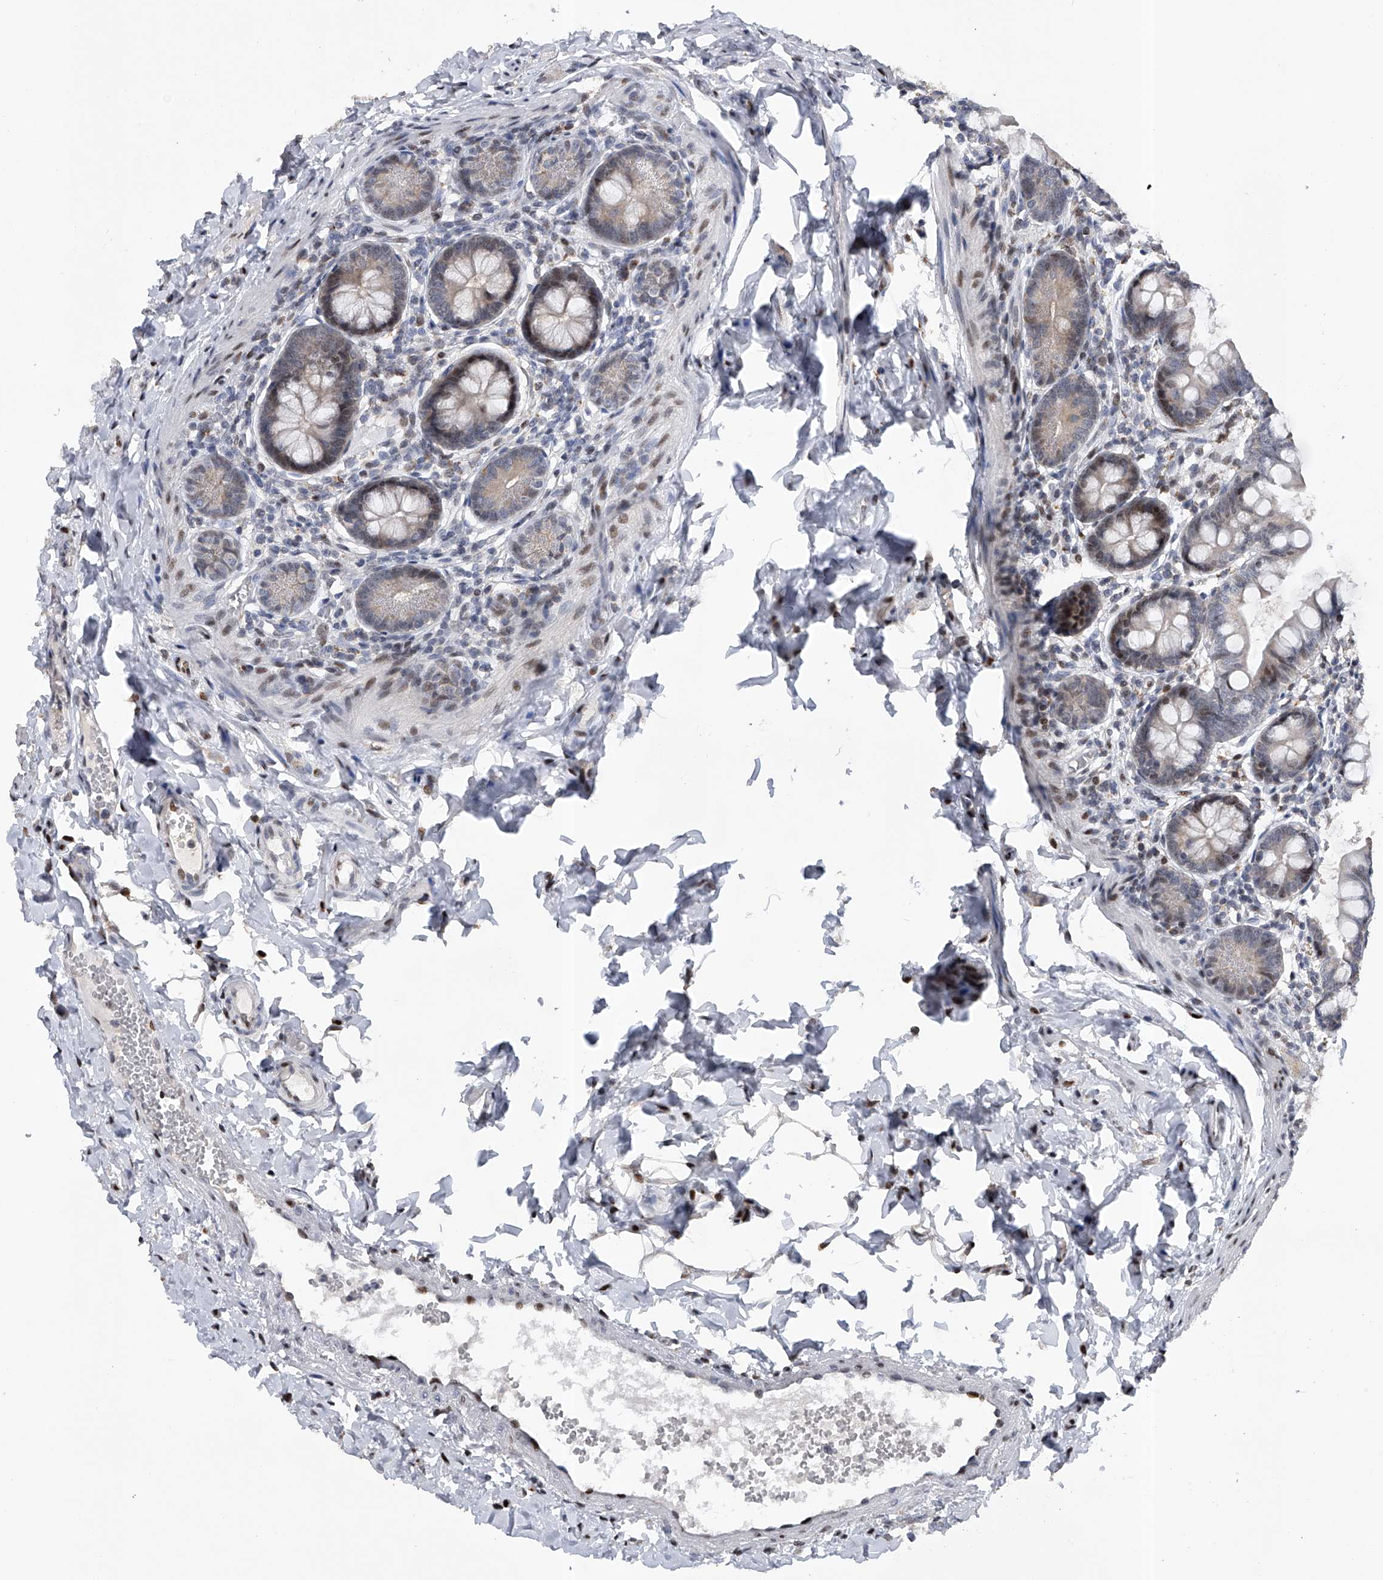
{"staining": {"intensity": "weak", "quantity": "25%-75%", "location": "nuclear"}, "tissue": "small intestine", "cell_type": "Glandular cells", "image_type": "normal", "snomed": [{"axis": "morphology", "description": "Normal tissue, NOS"}, {"axis": "topography", "description": "Small intestine"}], "caption": "A high-resolution histopathology image shows IHC staining of unremarkable small intestine, which reveals weak nuclear expression in approximately 25%-75% of glandular cells. (DAB = brown stain, brightfield microscopy at high magnification).", "gene": "RWDD2A", "patient": {"sex": "male", "age": 7}}